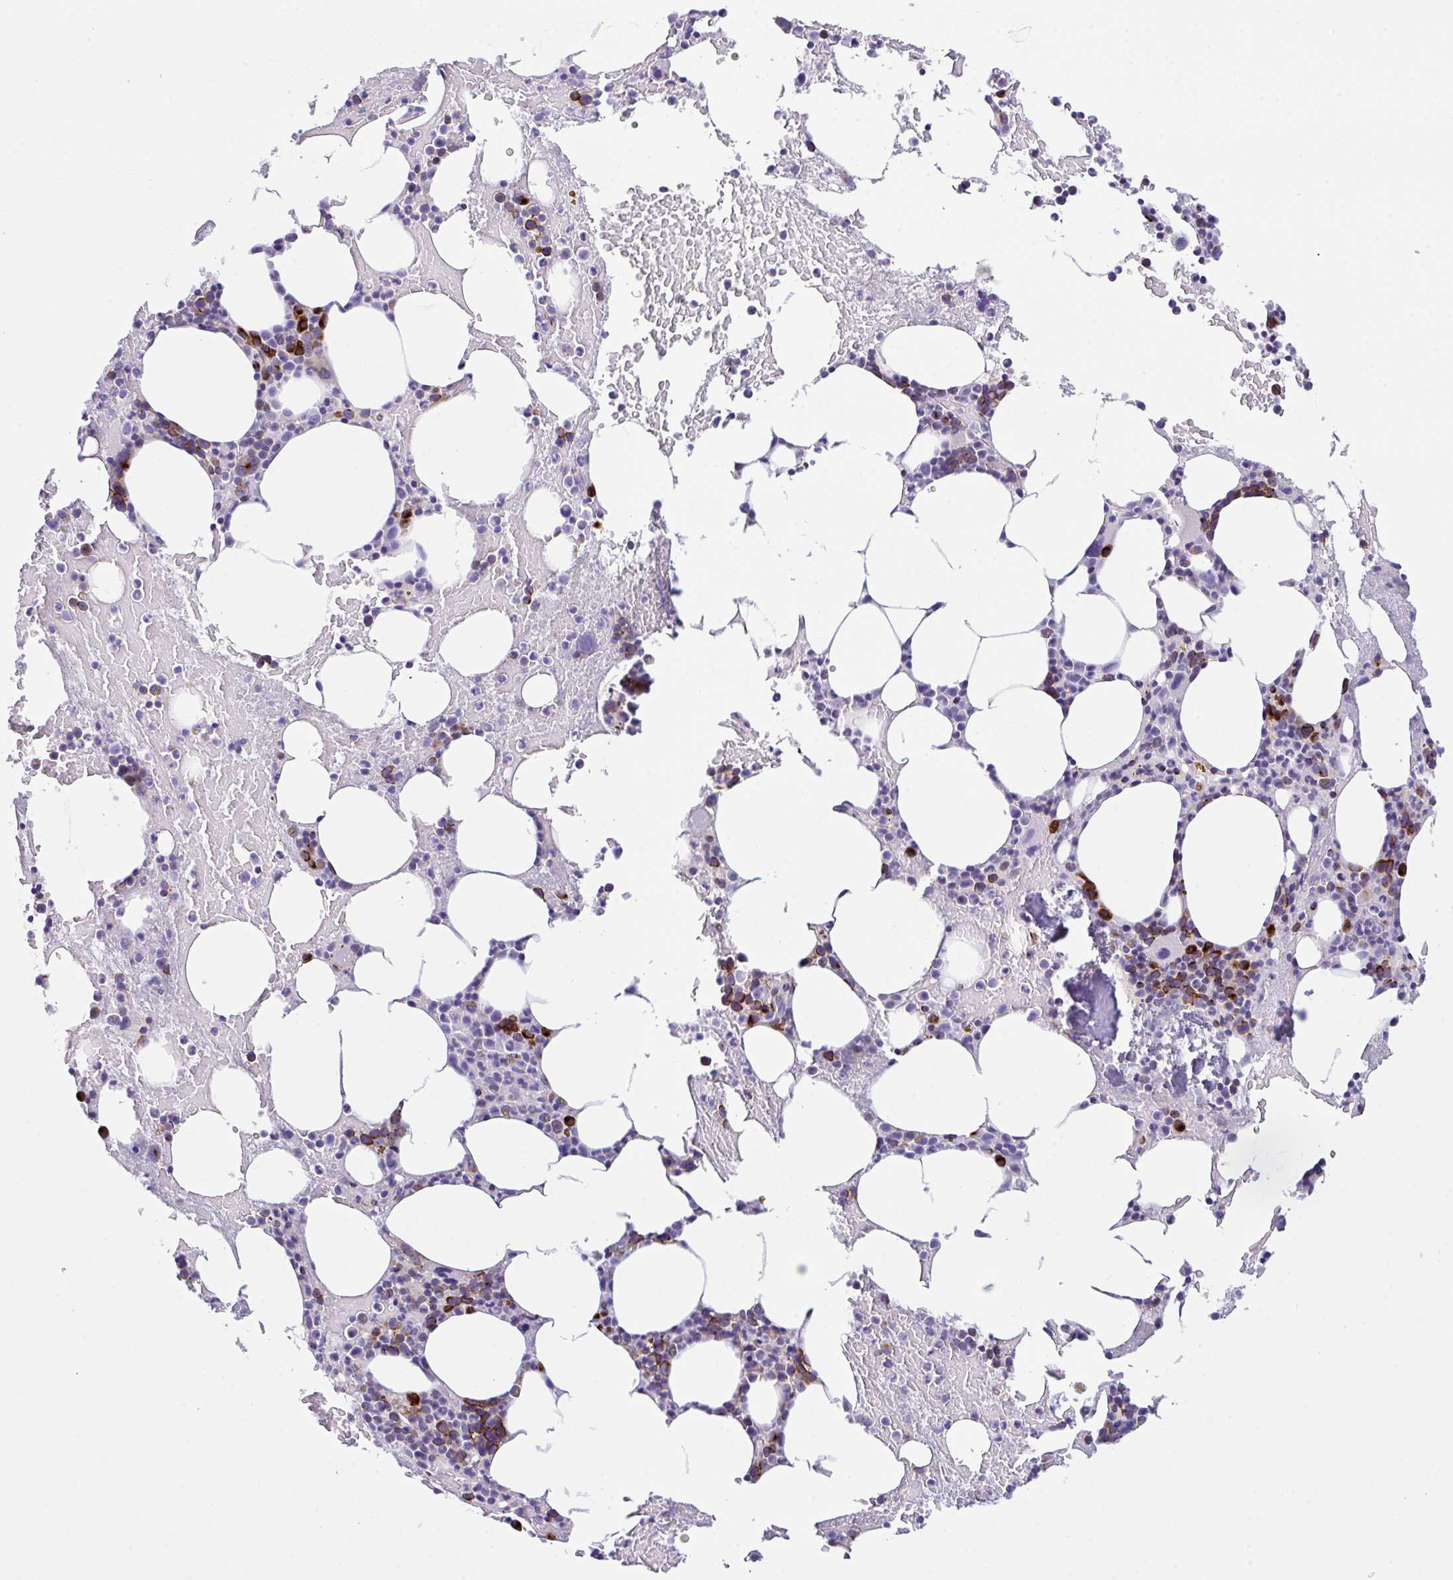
{"staining": {"intensity": "strong", "quantity": "<25%", "location": "cytoplasmic/membranous"}, "tissue": "bone marrow", "cell_type": "Hematopoietic cells", "image_type": "normal", "snomed": [{"axis": "morphology", "description": "Normal tissue, NOS"}, {"axis": "topography", "description": "Bone marrow"}], "caption": "DAB immunohistochemical staining of benign bone marrow reveals strong cytoplasmic/membranous protein staining in about <25% of hematopoietic cells.", "gene": "FBXL20", "patient": {"sex": "female", "age": 62}}